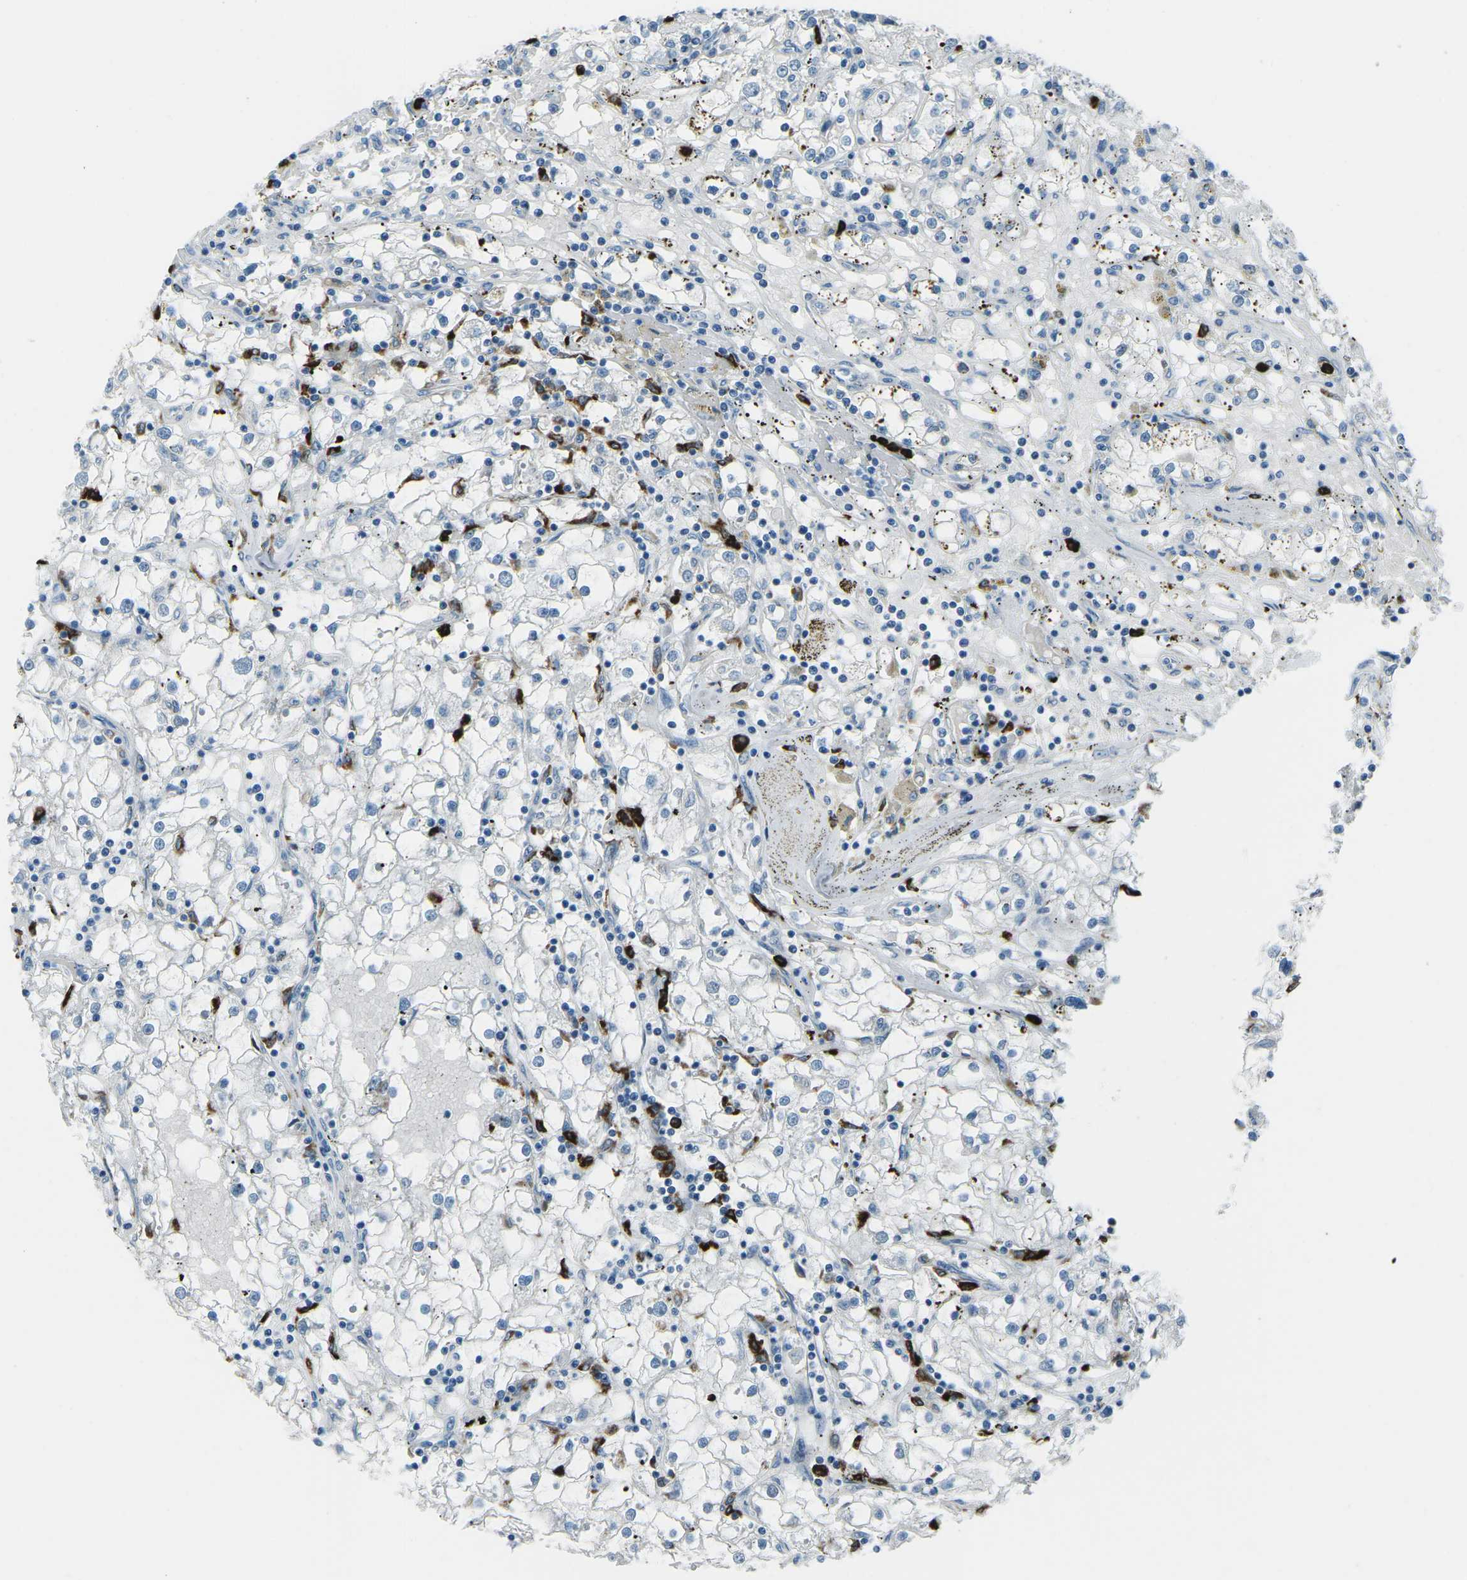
{"staining": {"intensity": "negative", "quantity": "none", "location": "none"}, "tissue": "renal cancer", "cell_type": "Tumor cells", "image_type": "cancer", "snomed": [{"axis": "morphology", "description": "Adenocarcinoma, NOS"}, {"axis": "topography", "description": "Kidney"}], "caption": "High magnification brightfield microscopy of renal cancer (adenocarcinoma) stained with DAB (3,3'-diaminobenzidine) (brown) and counterstained with hematoxylin (blue): tumor cells show no significant staining.", "gene": "FCN1", "patient": {"sex": "male", "age": 56}}